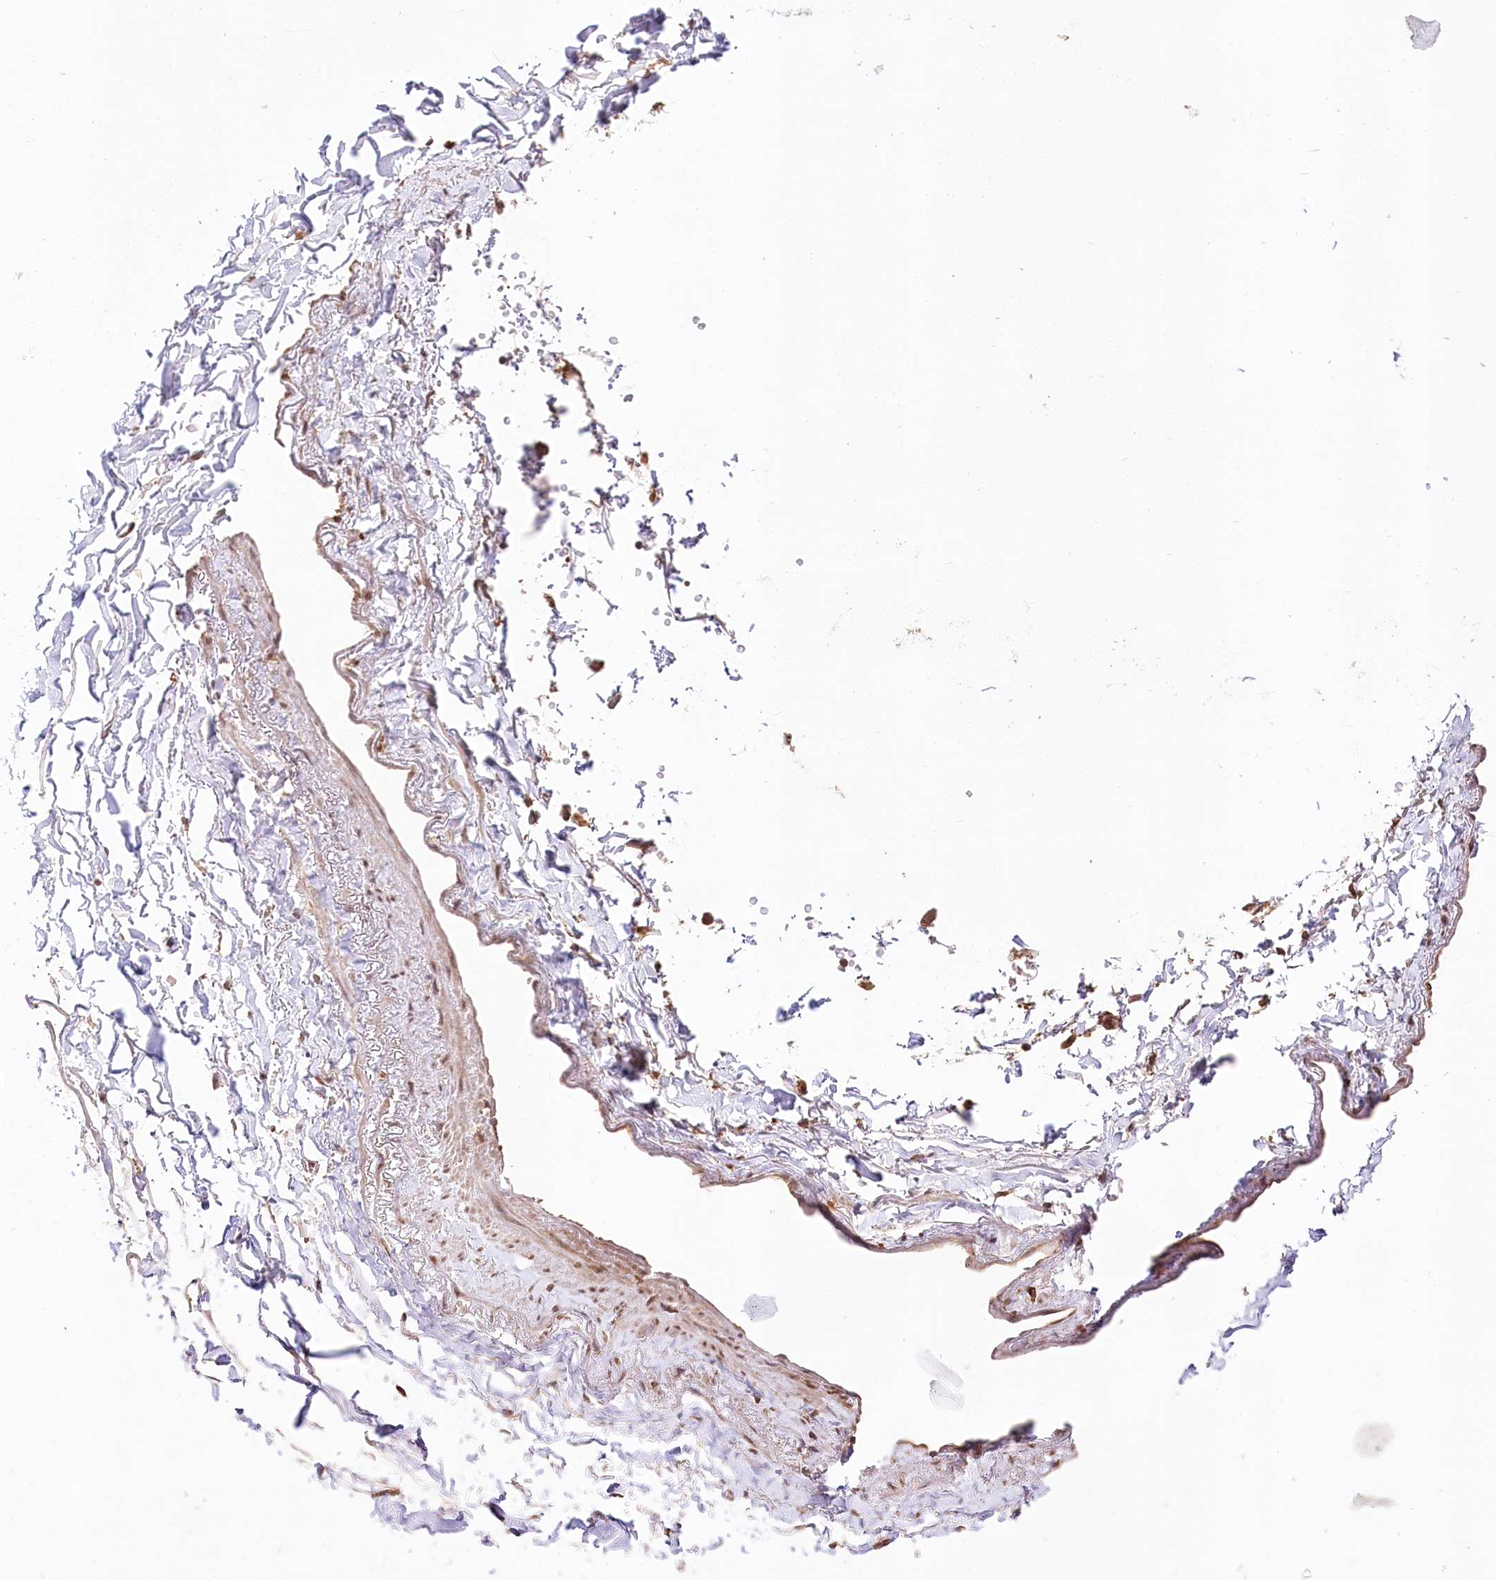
{"staining": {"intensity": "moderate", "quantity": ">75%", "location": "cytoplasmic/membranous"}, "tissue": "adipose tissue", "cell_type": "Adipocytes", "image_type": "normal", "snomed": [{"axis": "morphology", "description": "Normal tissue, NOS"}, {"axis": "topography", "description": "Cartilage tissue"}, {"axis": "topography", "description": "Bronchus"}], "caption": "An immunohistochemistry photomicrograph of benign tissue is shown. Protein staining in brown labels moderate cytoplasmic/membranous positivity in adipose tissue within adipocytes. (DAB IHC, brown staining for protein, blue staining for nuclei).", "gene": "DMXL1", "patient": {"sex": "female", "age": 73}}